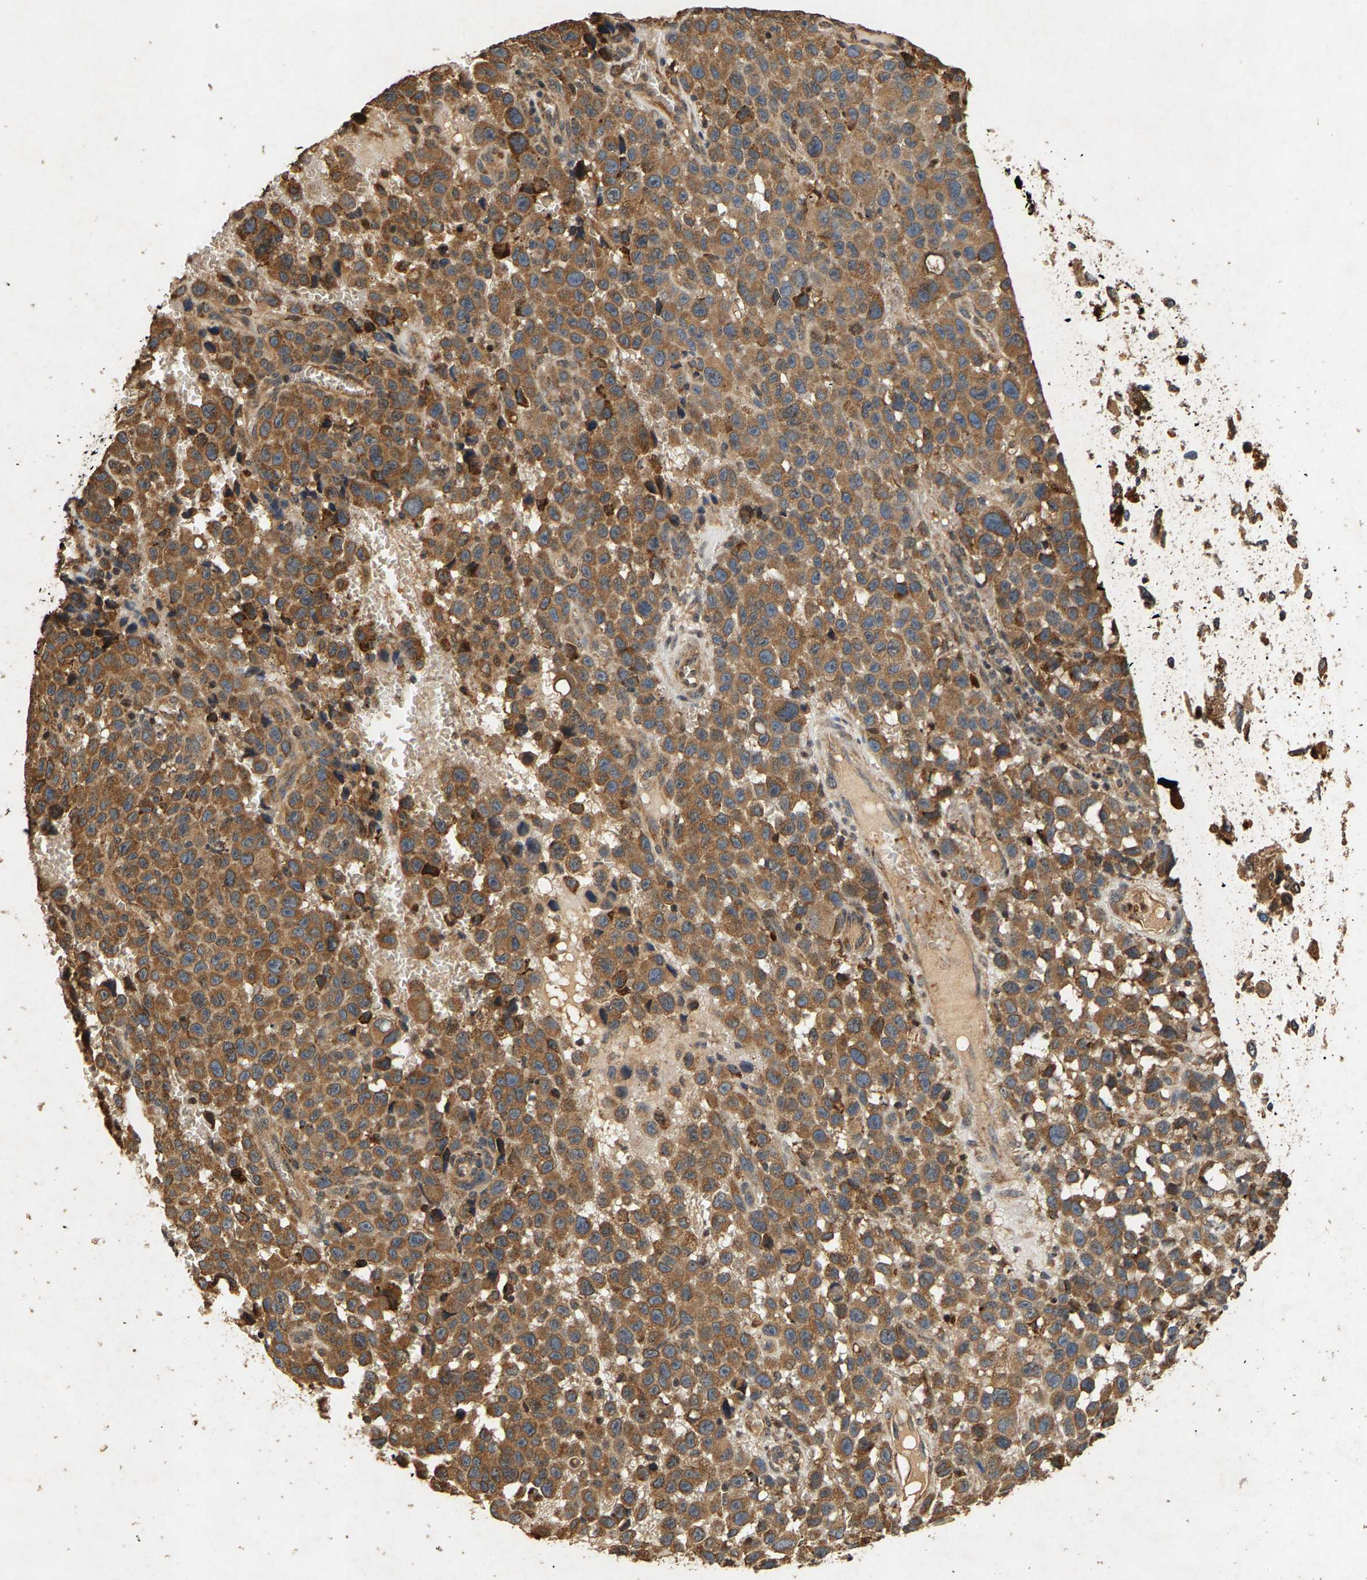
{"staining": {"intensity": "moderate", "quantity": "25%-75%", "location": "cytoplasmic/membranous"}, "tissue": "skin cancer", "cell_type": "Tumor cells", "image_type": "cancer", "snomed": [{"axis": "morphology", "description": "Squamous cell carcinoma, NOS"}, {"axis": "topography", "description": "Skin"}], "caption": "Skin cancer (squamous cell carcinoma) stained for a protein exhibits moderate cytoplasmic/membranous positivity in tumor cells.", "gene": "CIDEC", "patient": {"sex": "female", "age": 44}}